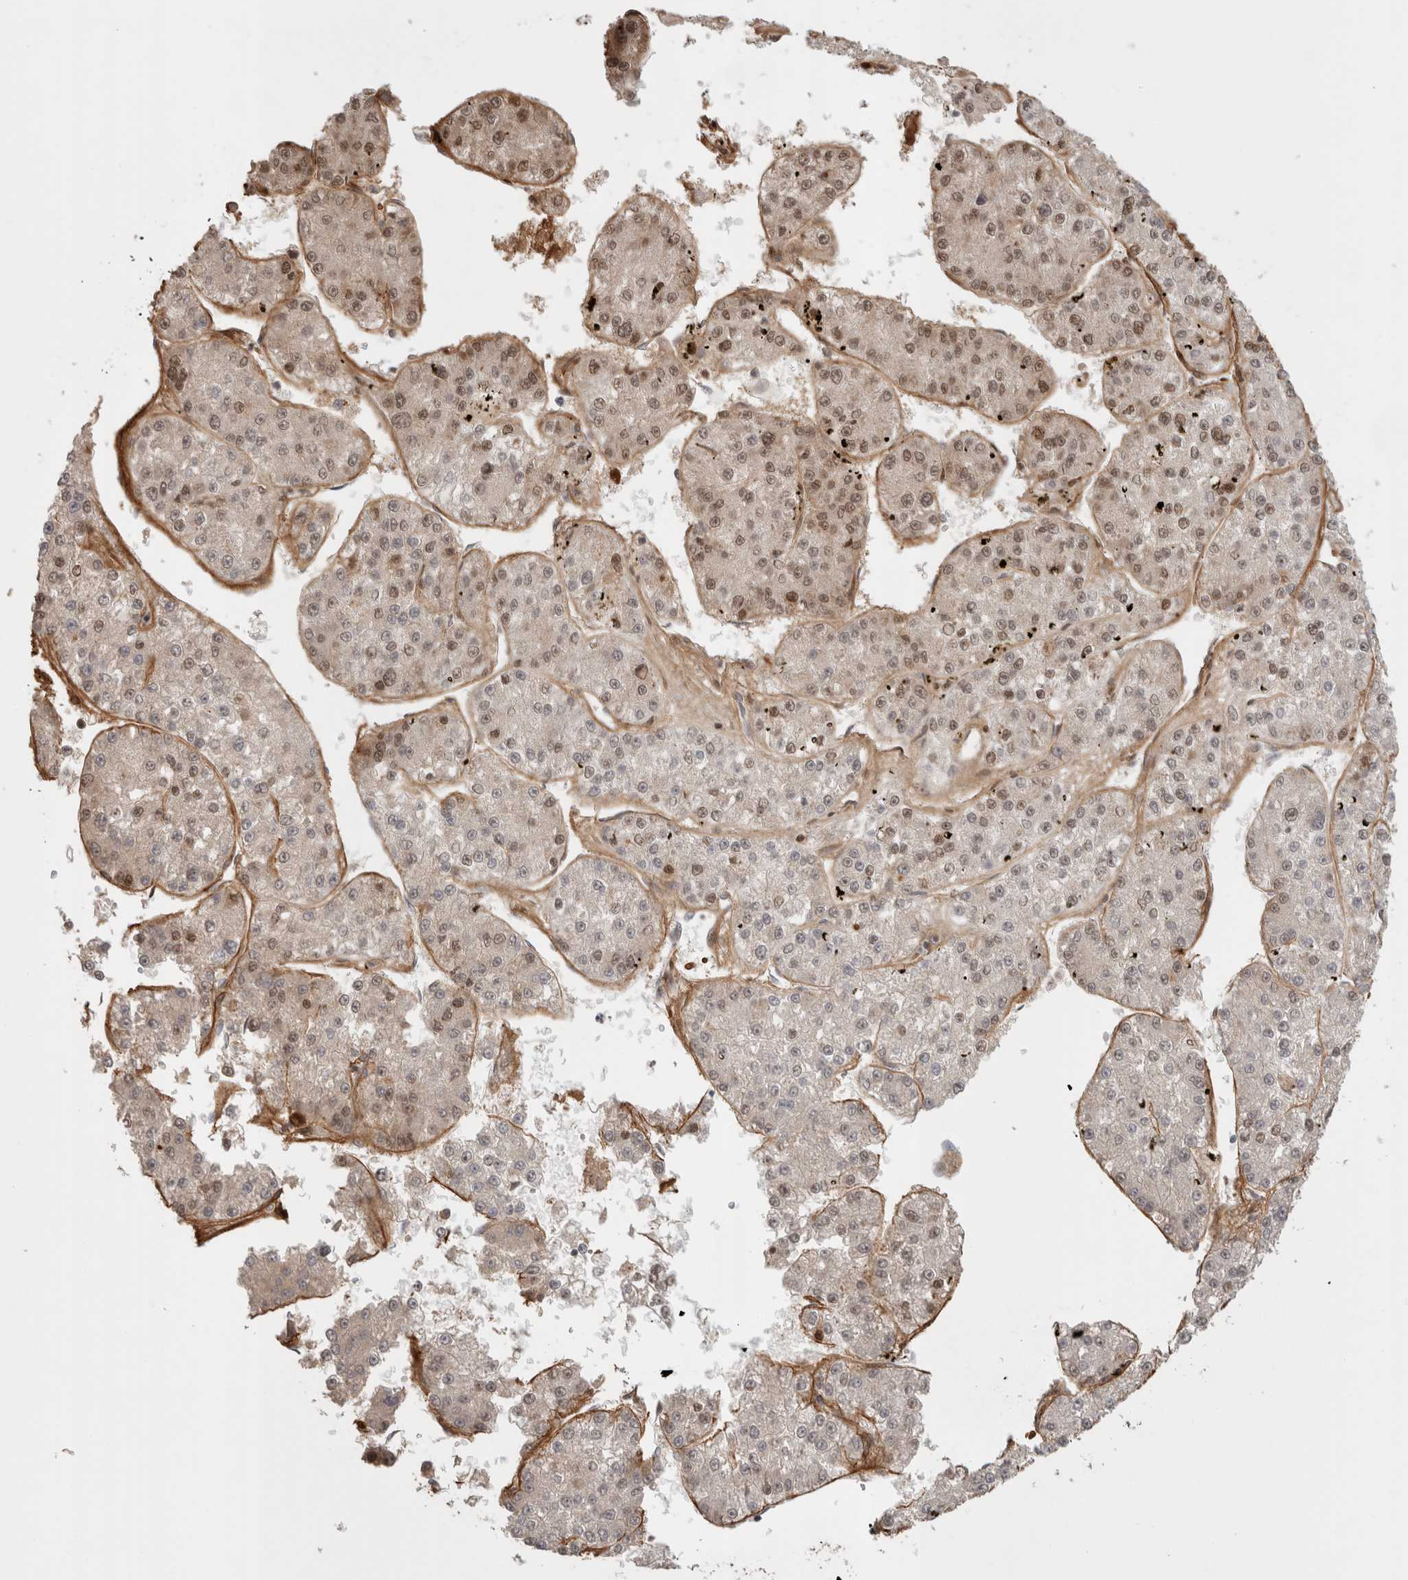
{"staining": {"intensity": "weak", "quantity": ">75%", "location": "nuclear"}, "tissue": "liver cancer", "cell_type": "Tumor cells", "image_type": "cancer", "snomed": [{"axis": "morphology", "description": "Carcinoma, Hepatocellular, NOS"}, {"axis": "topography", "description": "Liver"}], "caption": "Protein staining shows weak nuclear staining in about >75% of tumor cells in liver hepatocellular carcinoma.", "gene": "HSPG2", "patient": {"sex": "female", "age": 73}}